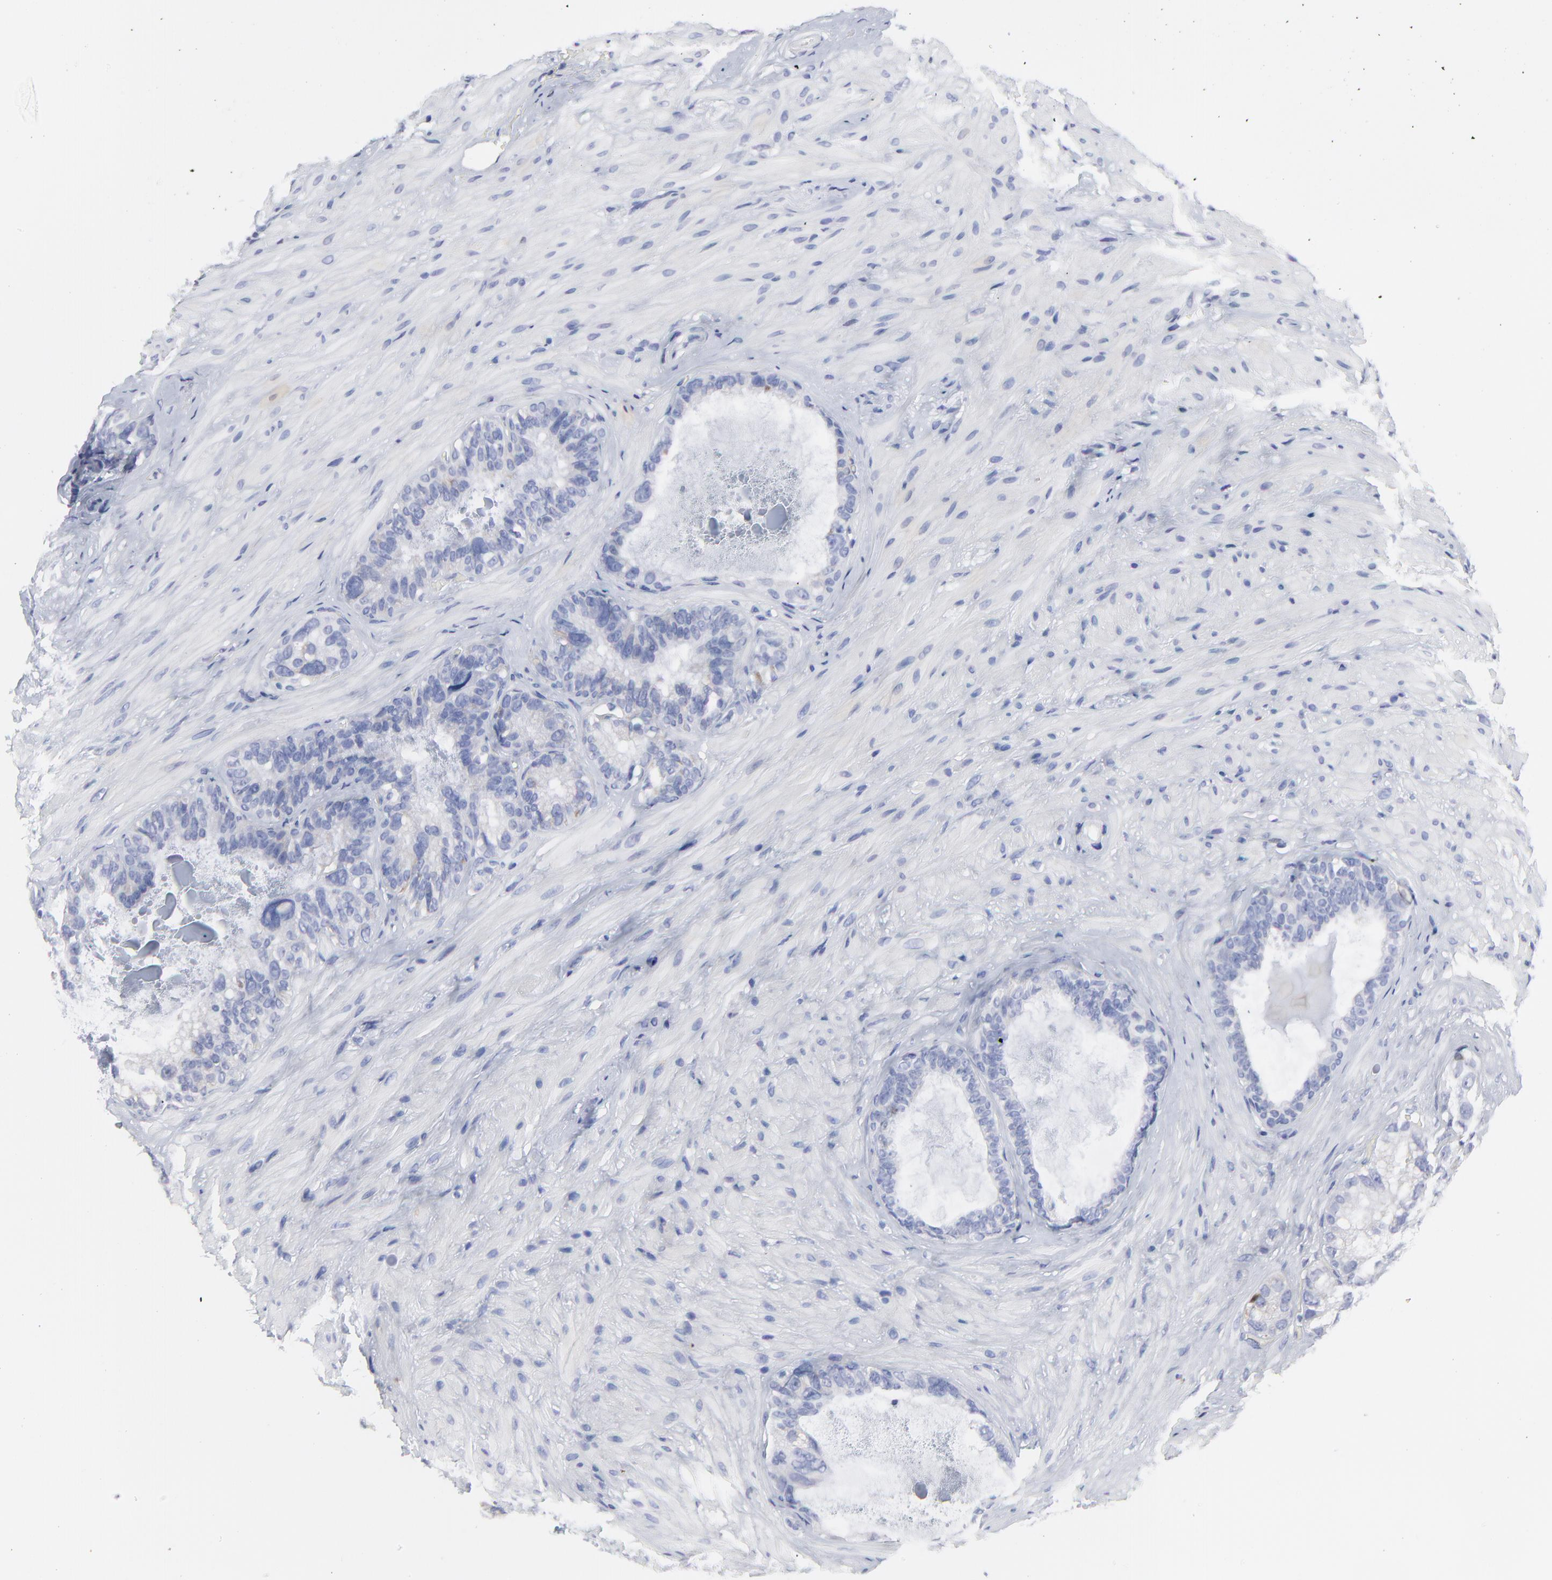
{"staining": {"intensity": "negative", "quantity": "none", "location": "none"}, "tissue": "seminal vesicle", "cell_type": "Glandular cells", "image_type": "normal", "snomed": [{"axis": "morphology", "description": "Normal tissue, NOS"}, {"axis": "topography", "description": "Seminal veicle"}], "caption": "This micrograph is of normal seminal vesicle stained with immunohistochemistry to label a protein in brown with the nuclei are counter-stained blue. There is no staining in glandular cells. The staining was performed using DAB (3,3'-diaminobenzidine) to visualize the protein expression in brown, while the nuclei were stained in blue with hematoxylin (Magnification: 20x).", "gene": "NCAPH", "patient": {"sex": "male", "age": 63}}